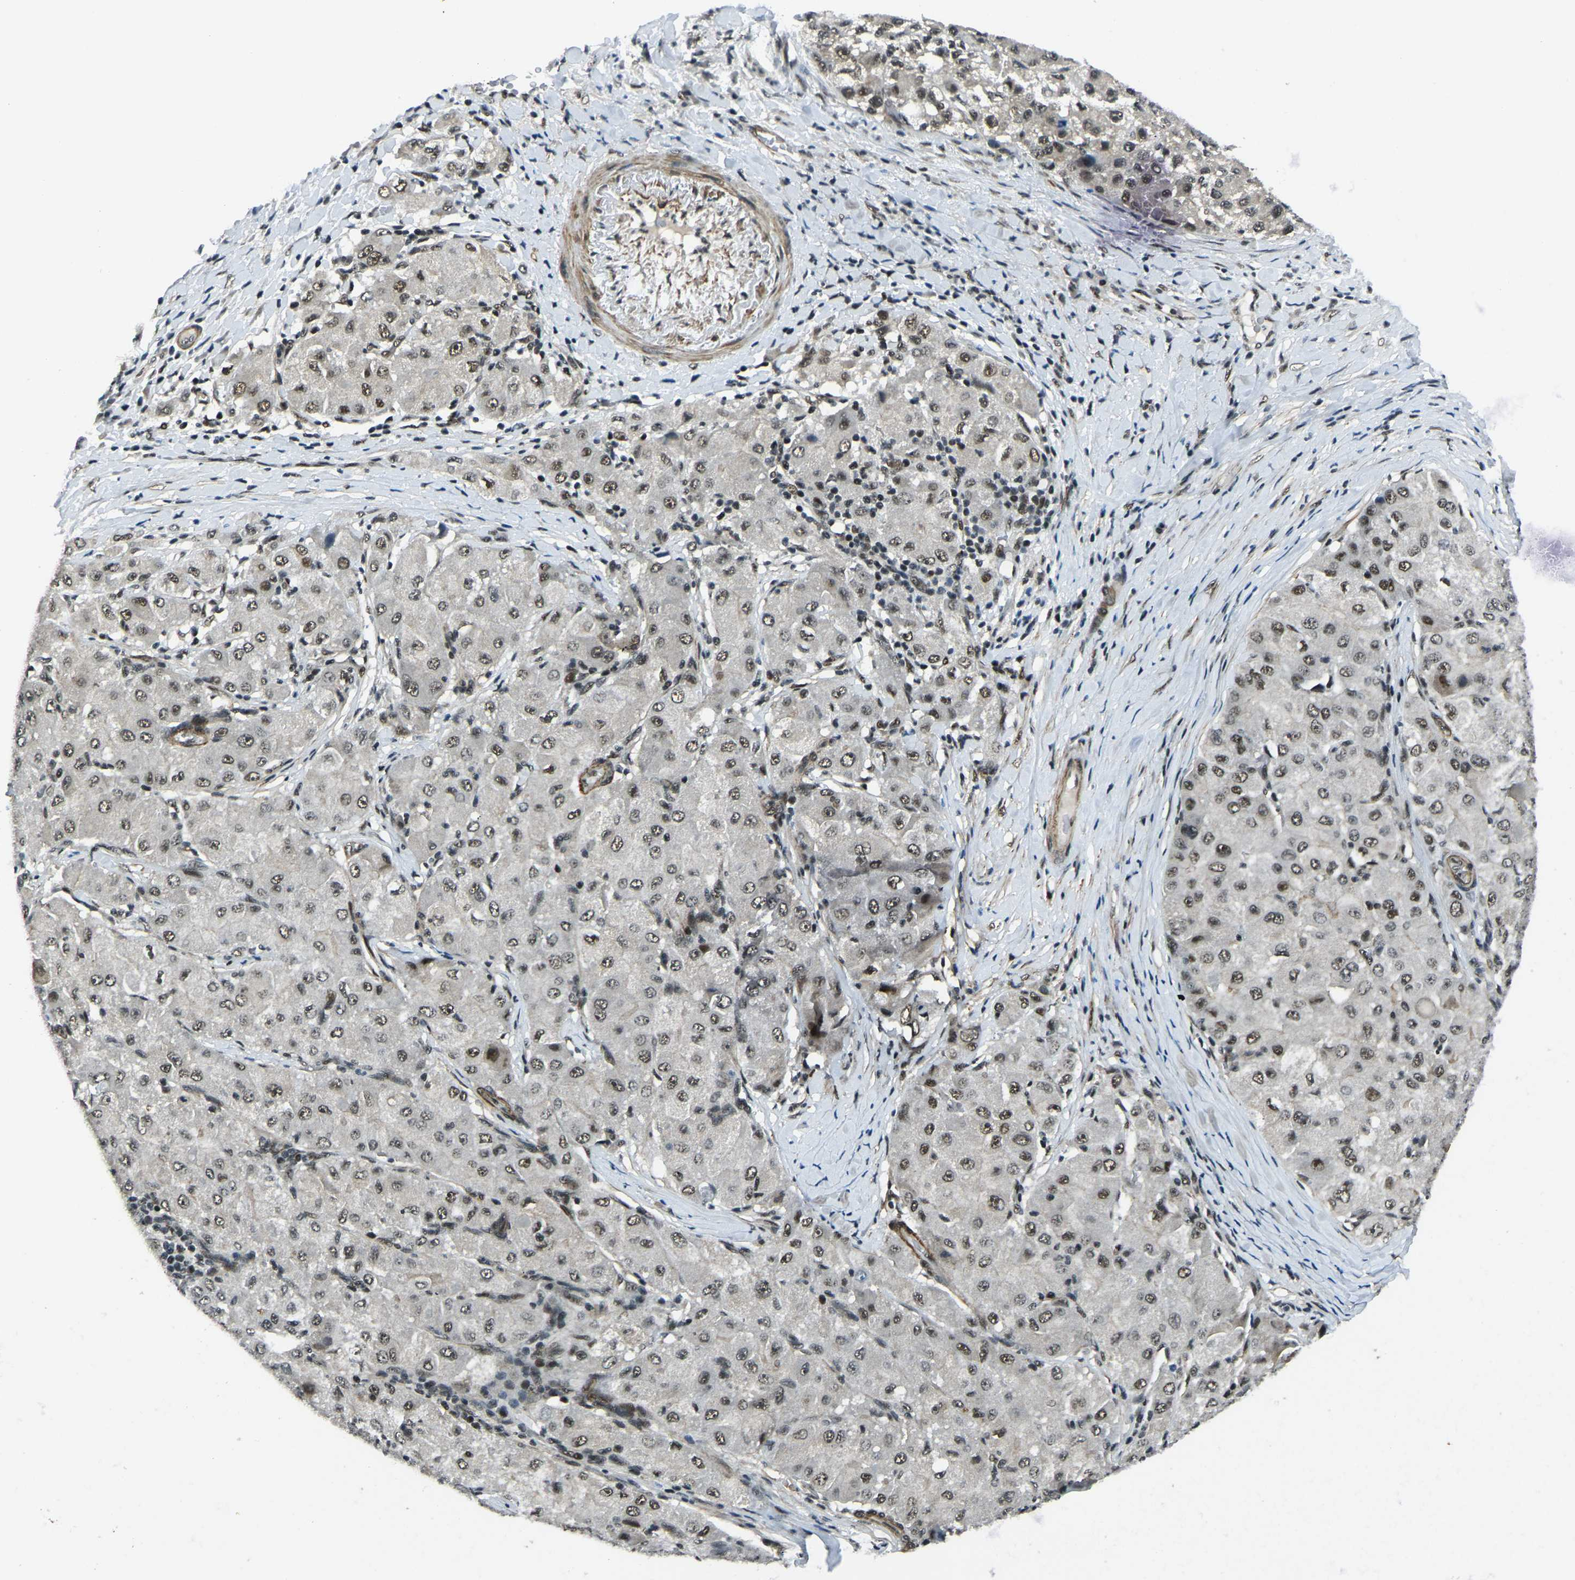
{"staining": {"intensity": "moderate", "quantity": ">75%", "location": "nuclear"}, "tissue": "liver cancer", "cell_type": "Tumor cells", "image_type": "cancer", "snomed": [{"axis": "morphology", "description": "Carcinoma, Hepatocellular, NOS"}, {"axis": "topography", "description": "Liver"}], "caption": "Liver cancer stained with a brown dye demonstrates moderate nuclear positive positivity in approximately >75% of tumor cells.", "gene": "PRCC", "patient": {"sex": "male", "age": 80}}